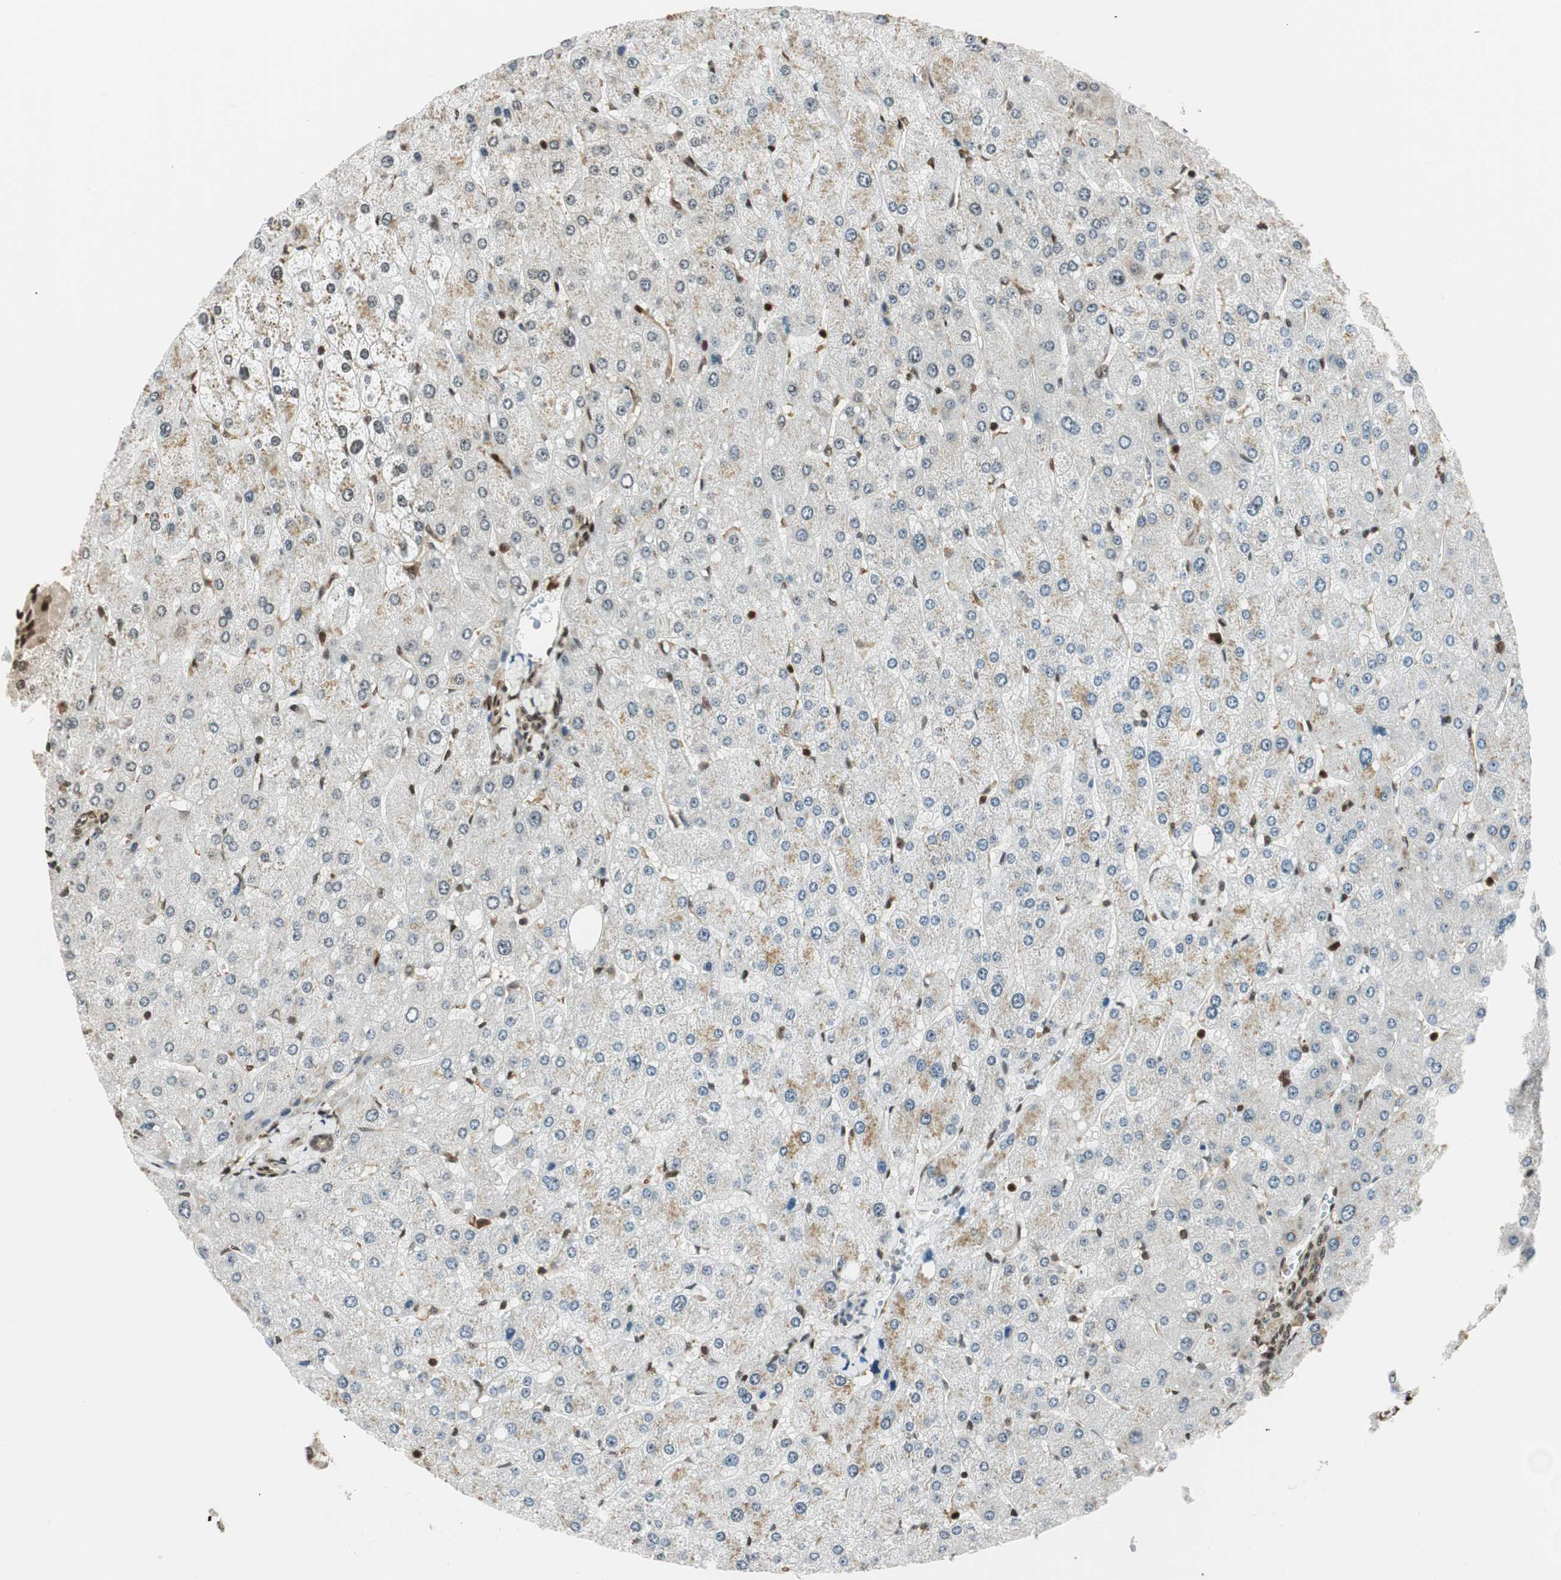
{"staining": {"intensity": "weak", "quantity": "25%-75%", "location": "nuclear"}, "tissue": "liver", "cell_type": "Cholangiocytes", "image_type": "normal", "snomed": [{"axis": "morphology", "description": "Normal tissue, NOS"}, {"axis": "topography", "description": "Liver"}], "caption": "Immunohistochemistry (IHC) (DAB (3,3'-diaminobenzidine)) staining of normal human liver exhibits weak nuclear protein expression in about 25%-75% of cholangiocytes. (Brightfield microscopy of DAB IHC at high magnification).", "gene": "RING1", "patient": {"sex": "male", "age": 55}}